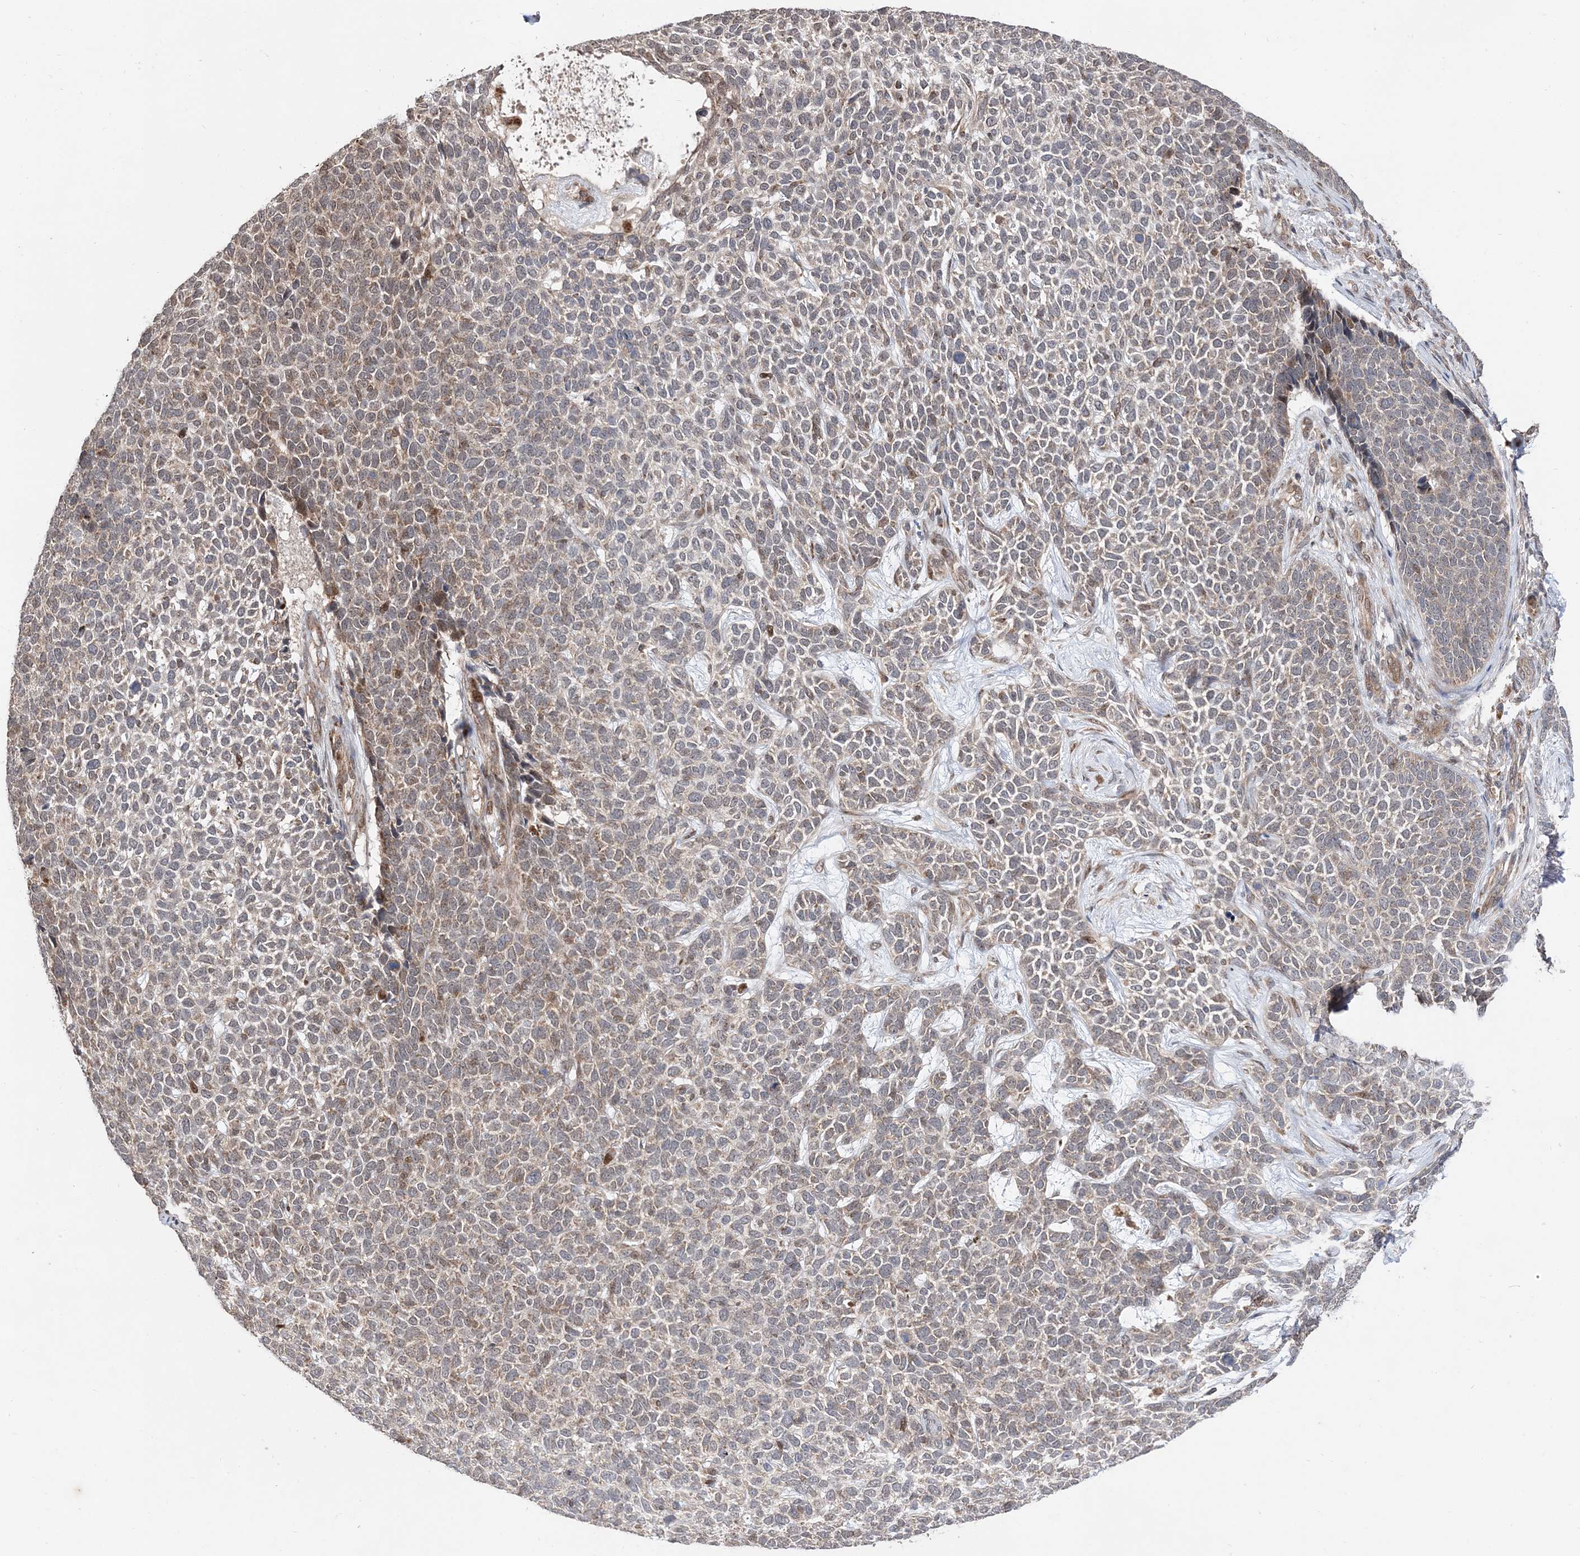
{"staining": {"intensity": "weak", "quantity": "<25%", "location": "cytoplasmic/membranous"}, "tissue": "skin cancer", "cell_type": "Tumor cells", "image_type": "cancer", "snomed": [{"axis": "morphology", "description": "Basal cell carcinoma"}, {"axis": "topography", "description": "Skin"}], "caption": "Tumor cells show no significant protein staining in skin basal cell carcinoma.", "gene": "DALRD3", "patient": {"sex": "female", "age": 84}}